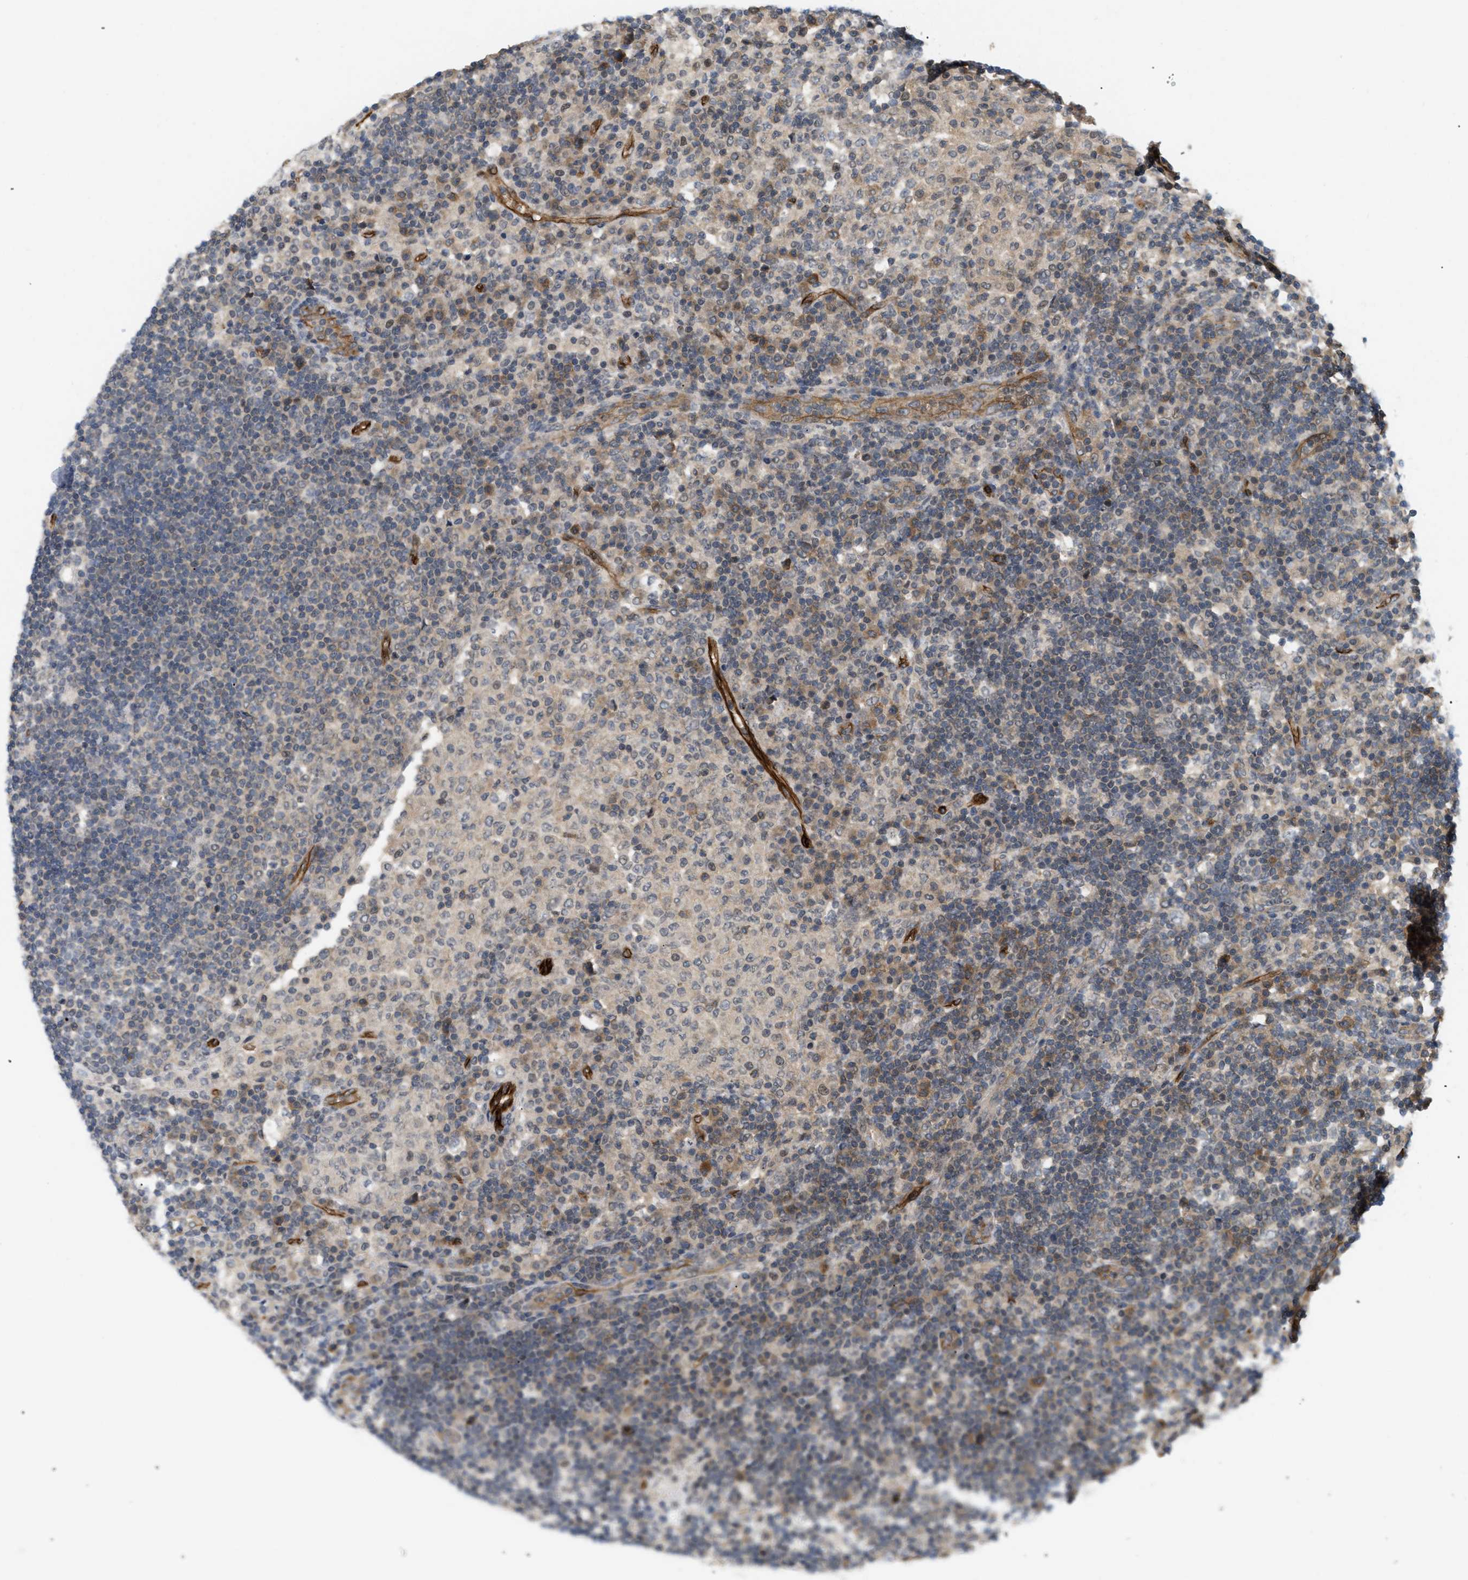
{"staining": {"intensity": "weak", "quantity": "25%-75%", "location": "cytoplasmic/membranous"}, "tissue": "lymph node", "cell_type": "Germinal center cells", "image_type": "normal", "snomed": [{"axis": "morphology", "description": "Normal tissue, NOS"}, {"axis": "topography", "description": "Lymph node"}], "caption": "Normal lymph node exhibits weak cytoplasmic/membranous staining in approximately 25%-75% of germinal center cells.", "gene": "PALMD", "patient": {"sex": "female", "age": 53}}